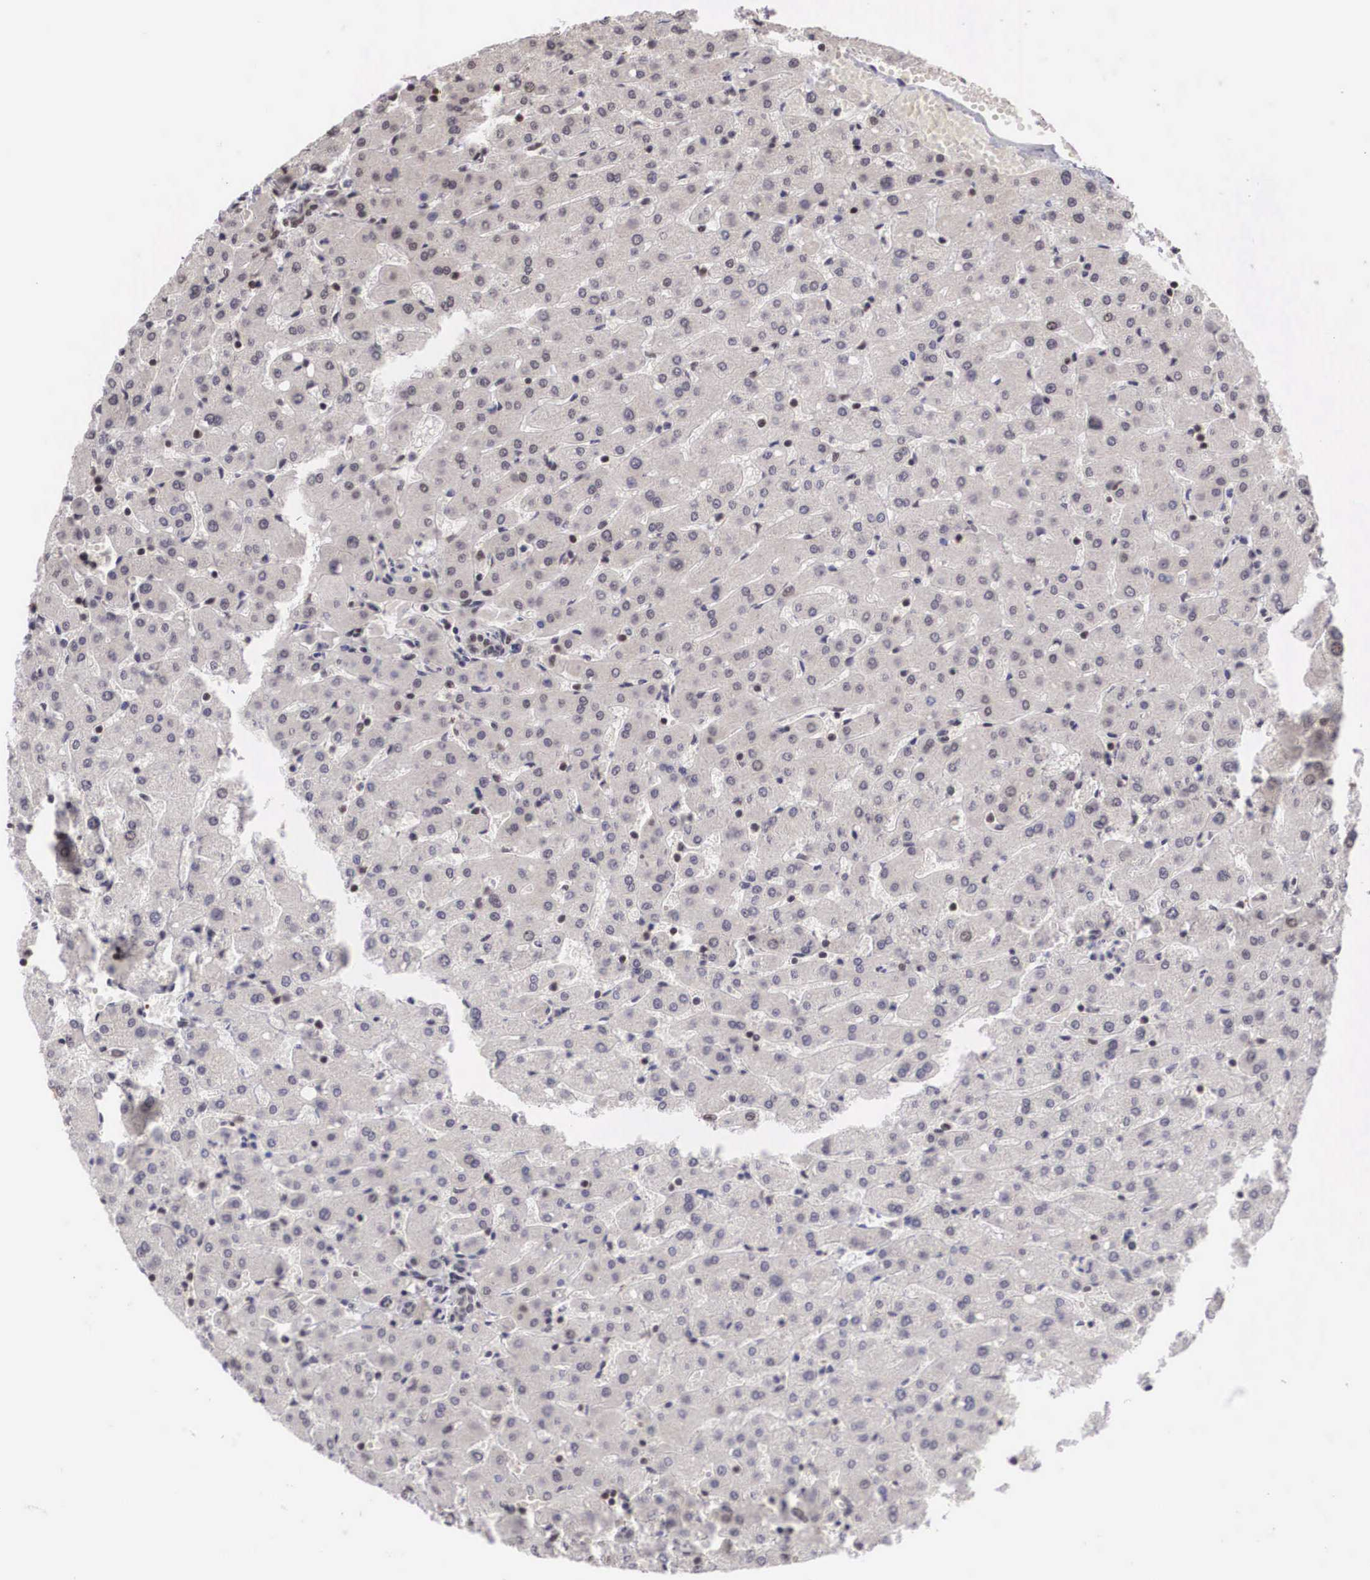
{"staining": {"intensity": "strong", "quantity": ">75%", "location": "nuclear"}, "tissue": "liver", "cell_type": "Cholangiocytes", "image_type": "normal", "snomed": [{"axis": "morphology", "description": "Normal tissue, NOS"}, {"axis": "topography", "description": "Liver"}], "caption": "Protein expression analysis of benign liver displays strong nuclear expression in approximately >75% of cholangiocytes. (brown staining indicates protein expression, while blue staining denotes nuclei).", "gene": "HTATSF1", "patient": {"sex": "female", "age": 30}}